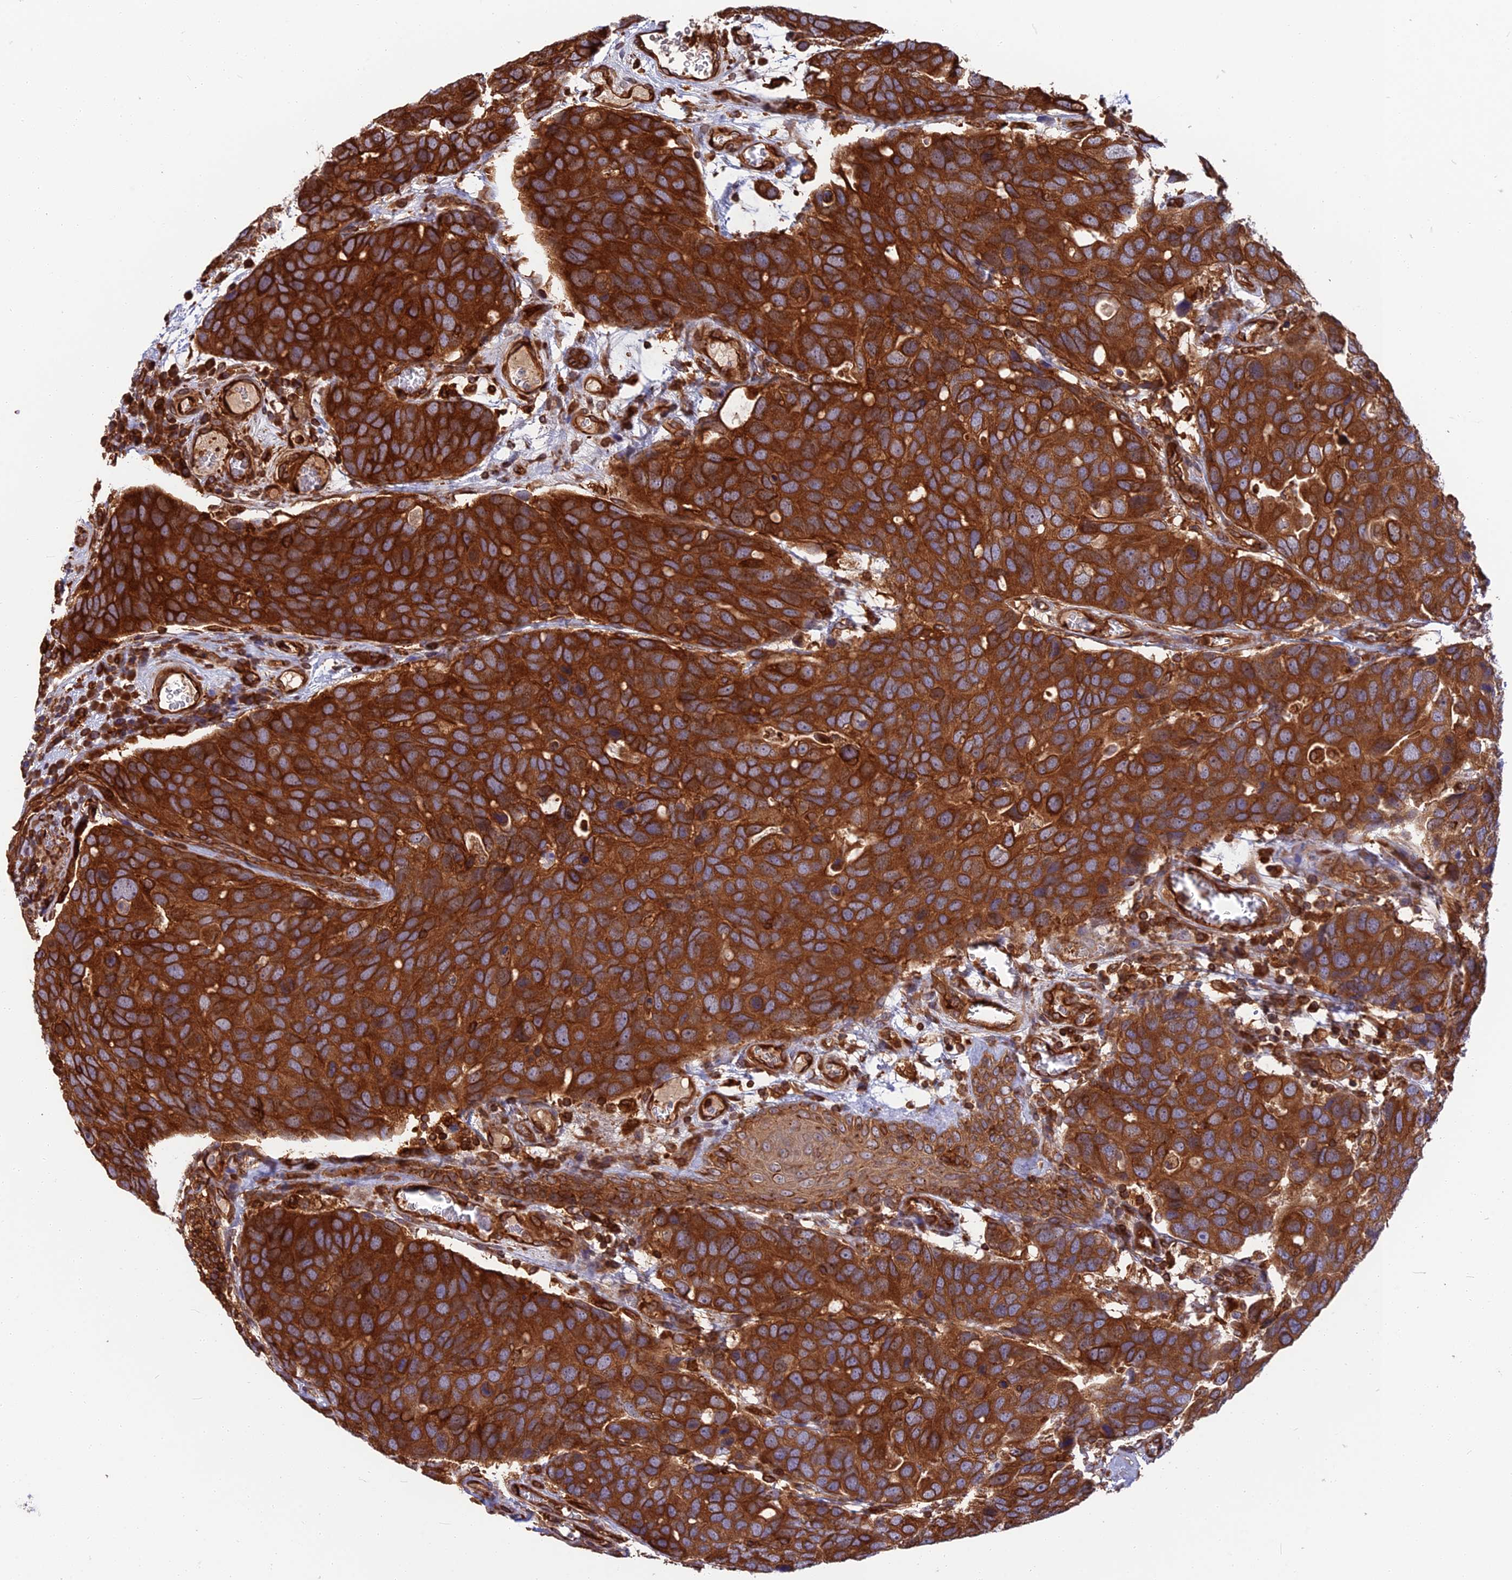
{"staining": {"intensity": "strong", "quantity": ">75%", "location": "cytoplasmic/membranous"}, "tissue": "breast cancer", "cell_type": "Tumor cells", "image_type": "cancer", "snomed": [{"axis": "morphology", "description": "Duct carcinoma"}, {"axis": "topography", "description": "Breast"}], "caption": "Immunohistochemical staining of breast cancer exhibits high levels of strong cytoplasmic/membranous expression in about >75% of tumor cells.", "gene": "WDR1", "patient": {"sex": "female", "age": 83}}